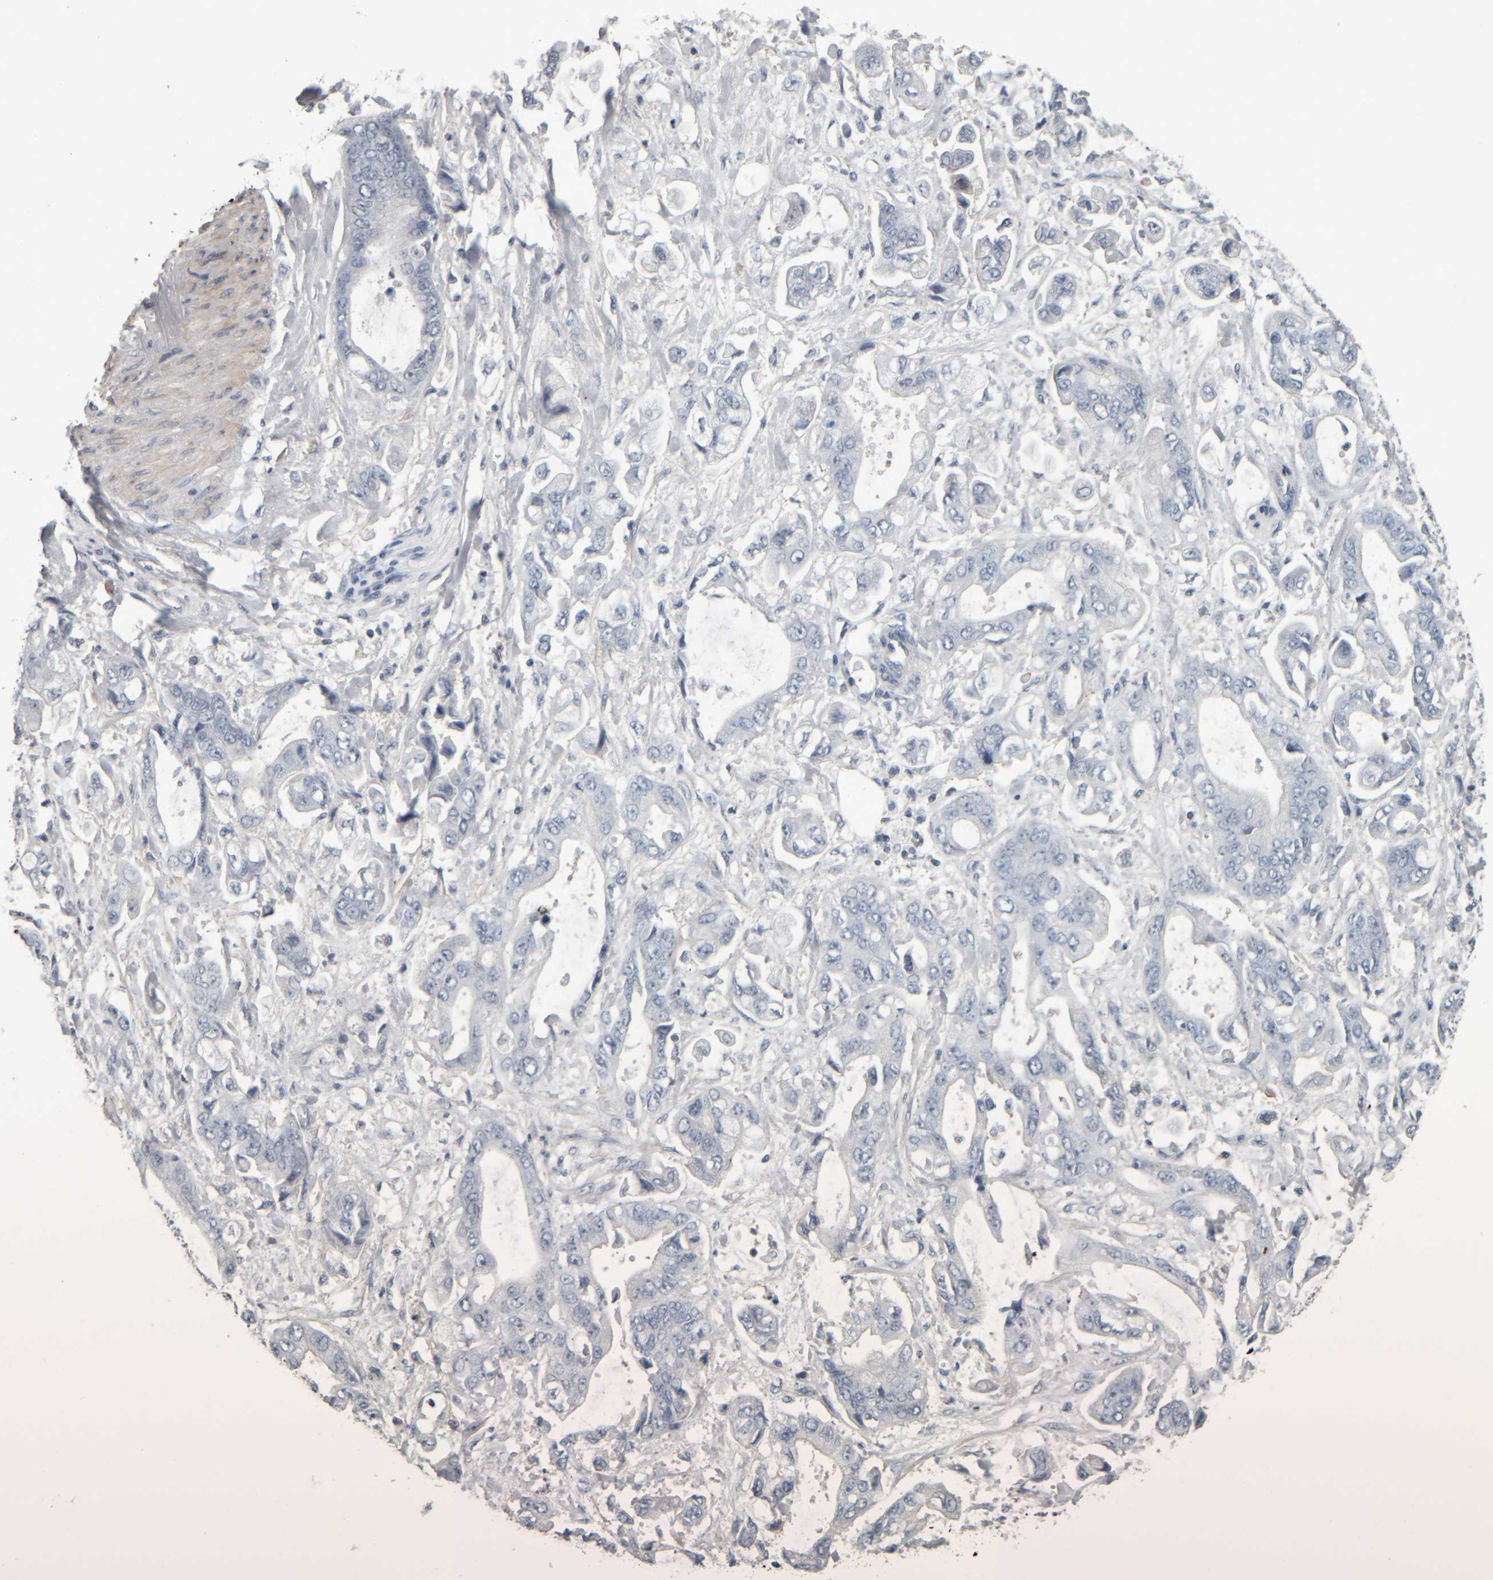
{"staining": {"intensity": "negative", "quantity": "none", "location": "none"}, "tissue": "stomach cancer", "cell_type": "Tumor cells", "image_type": "cancer", "snomed": [{"axis": "morphology", "description": "Normal tissue, NOS"}, {"axis": "morphology", "description": "Adenocarcinoma, NOS"}, {"axis": "topography", "description": "Stomach"}], "caption": "High magnification brightfield microscopy of stomach cancer stained with DAB (brown) and counterstained with hematoxylin (blue): tumor cells show no significant positivity.", "gene": "CAVIN4", "patient": {"sex": "male", "age": 62}}